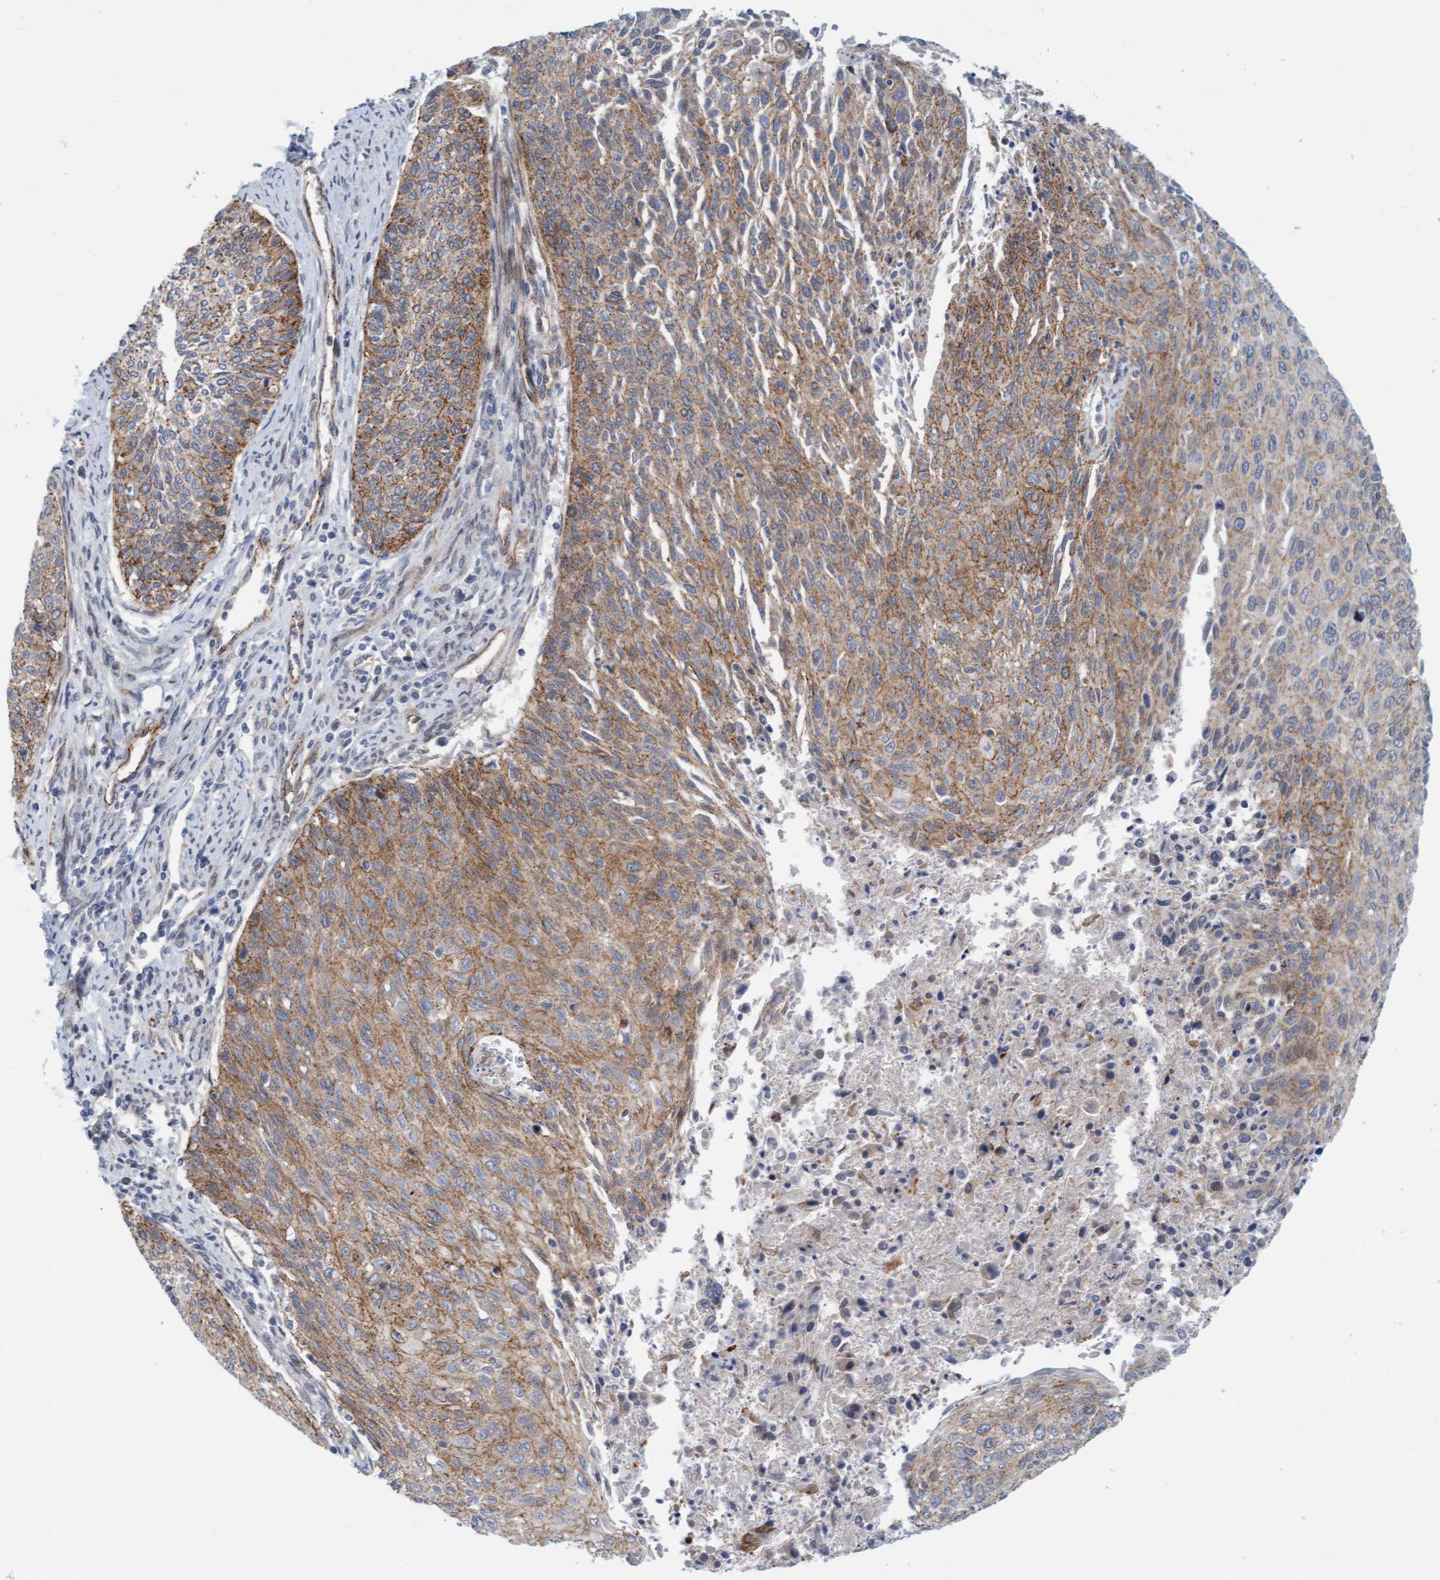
{"staining": {"intensity": "weak", "quantity": "25%-75%", "location": "cytoplasmic/membranous"}, "tissue": "cervical cancer", "cell_type": "Tumor cells", "image_type": "cancer", "snomed": [{"axis": "morphology", "description": "Squamous cell carcinoma, NOS"}, {"axis": "topography", "description": "Cervix"}], "caption": "Protein analysis of cervical cancer tissue demonstrates weak cytoplasmic/membranous staining in about 25%-75% of tumor cells. (DAB (3,3'-diaminobenzidine) IHC with brightfield microscopy, high magnification).", "gene": "KRBA2", "patient": {"sex": "female", "age": 55}}